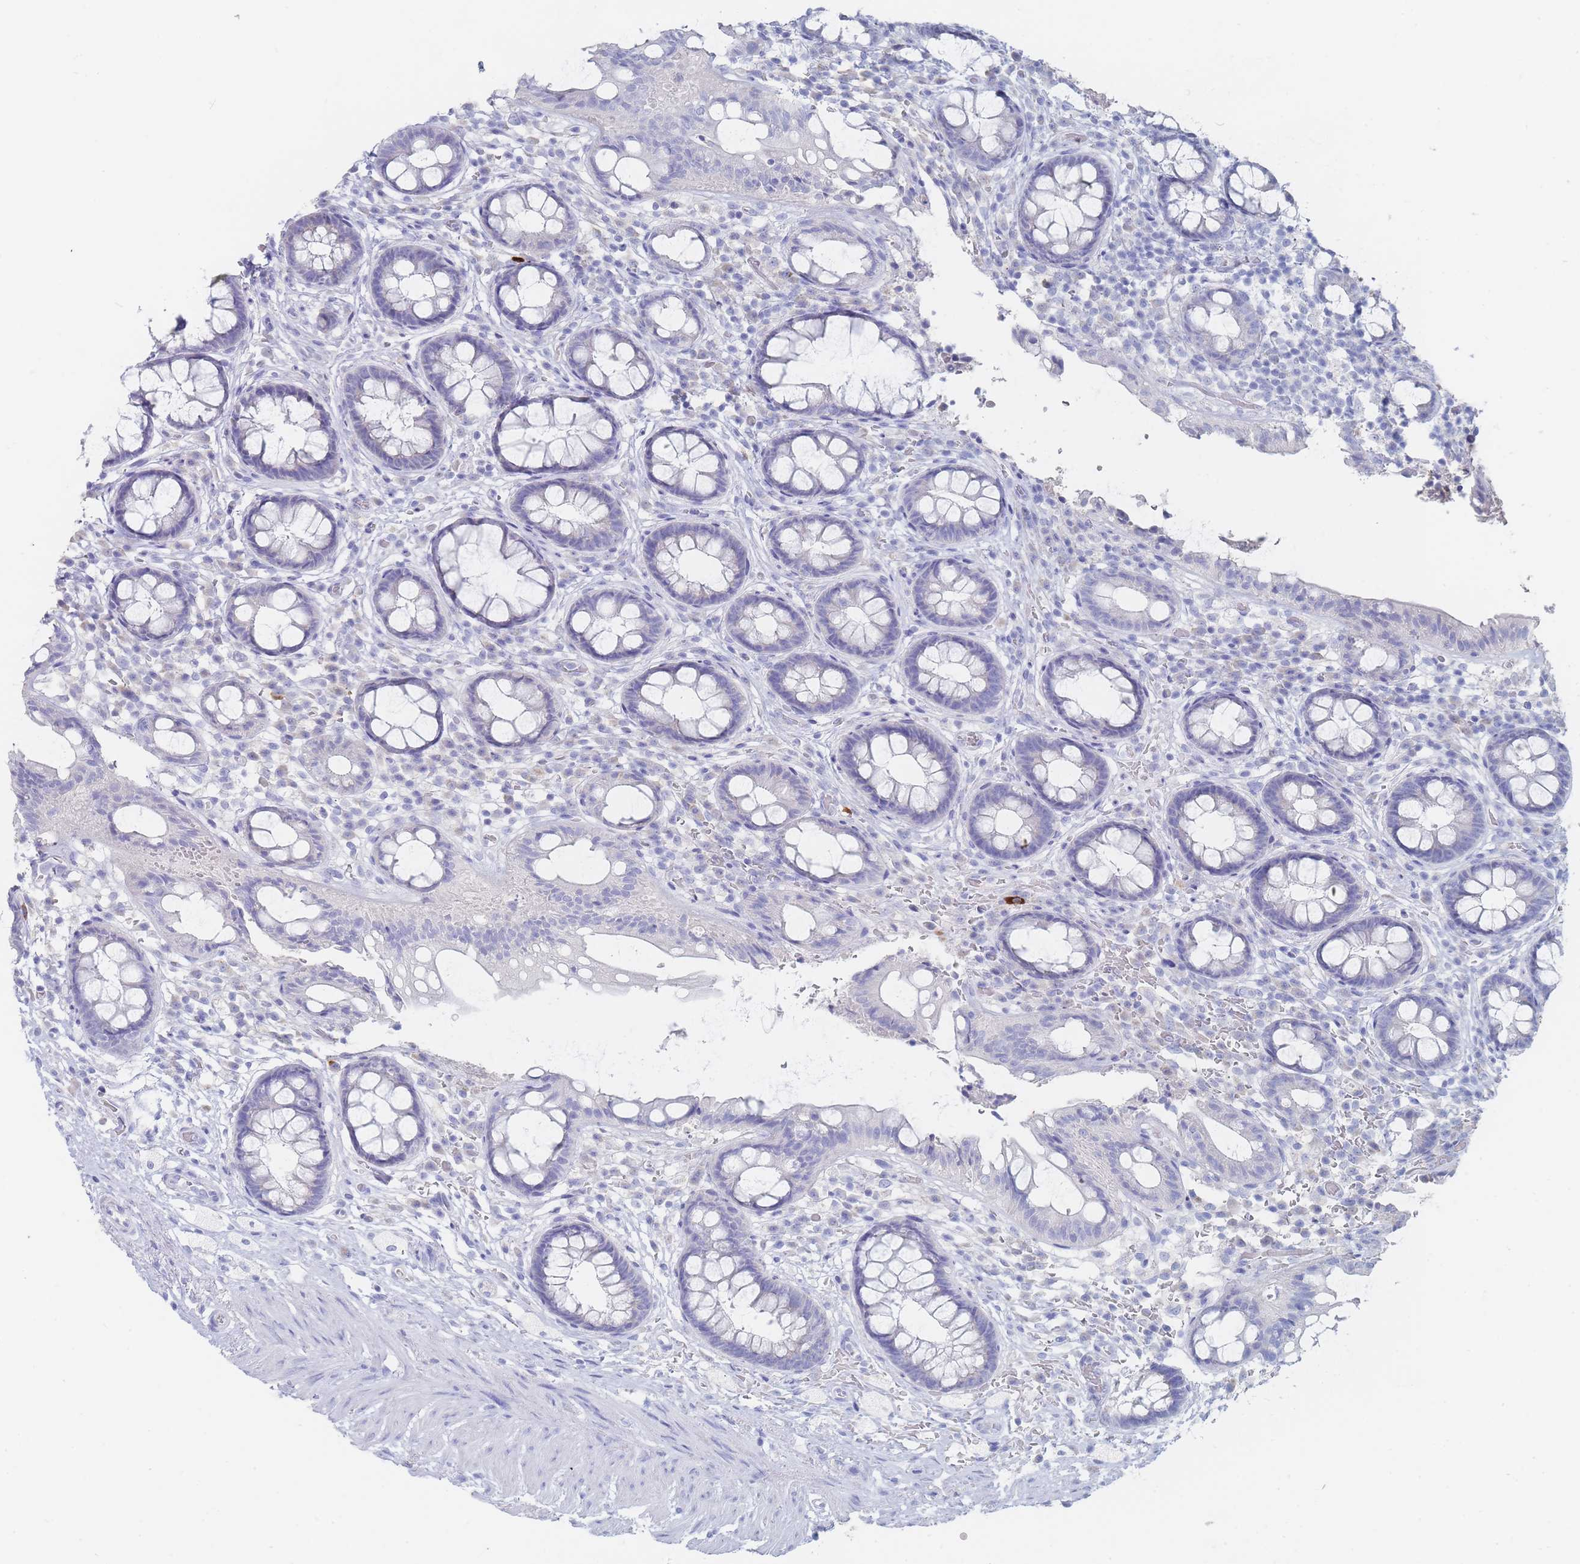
{"staining": {"intensity": "negative", "quantity": "none", "location": "none"}, "tissue": "rectum", "cell_type": "Glandular cells", "image_type": "normal", "snomed": [{"axis": "morphology", "description": "Normal tissue, NOS"}, {"axis": "topography", "description": "Rectum"}, {"axis": "topography", "description": "Peripheral nerve tissue"}], "caption": "Glandular cells are negative for protein expression in benign human rectum. (Brightfield microscopy of DAB (3,3'-diaminobenzidine) IHC at high magnification).", "gene": "SLC25A35", "patient": {"sex": "female", "age": 69}}